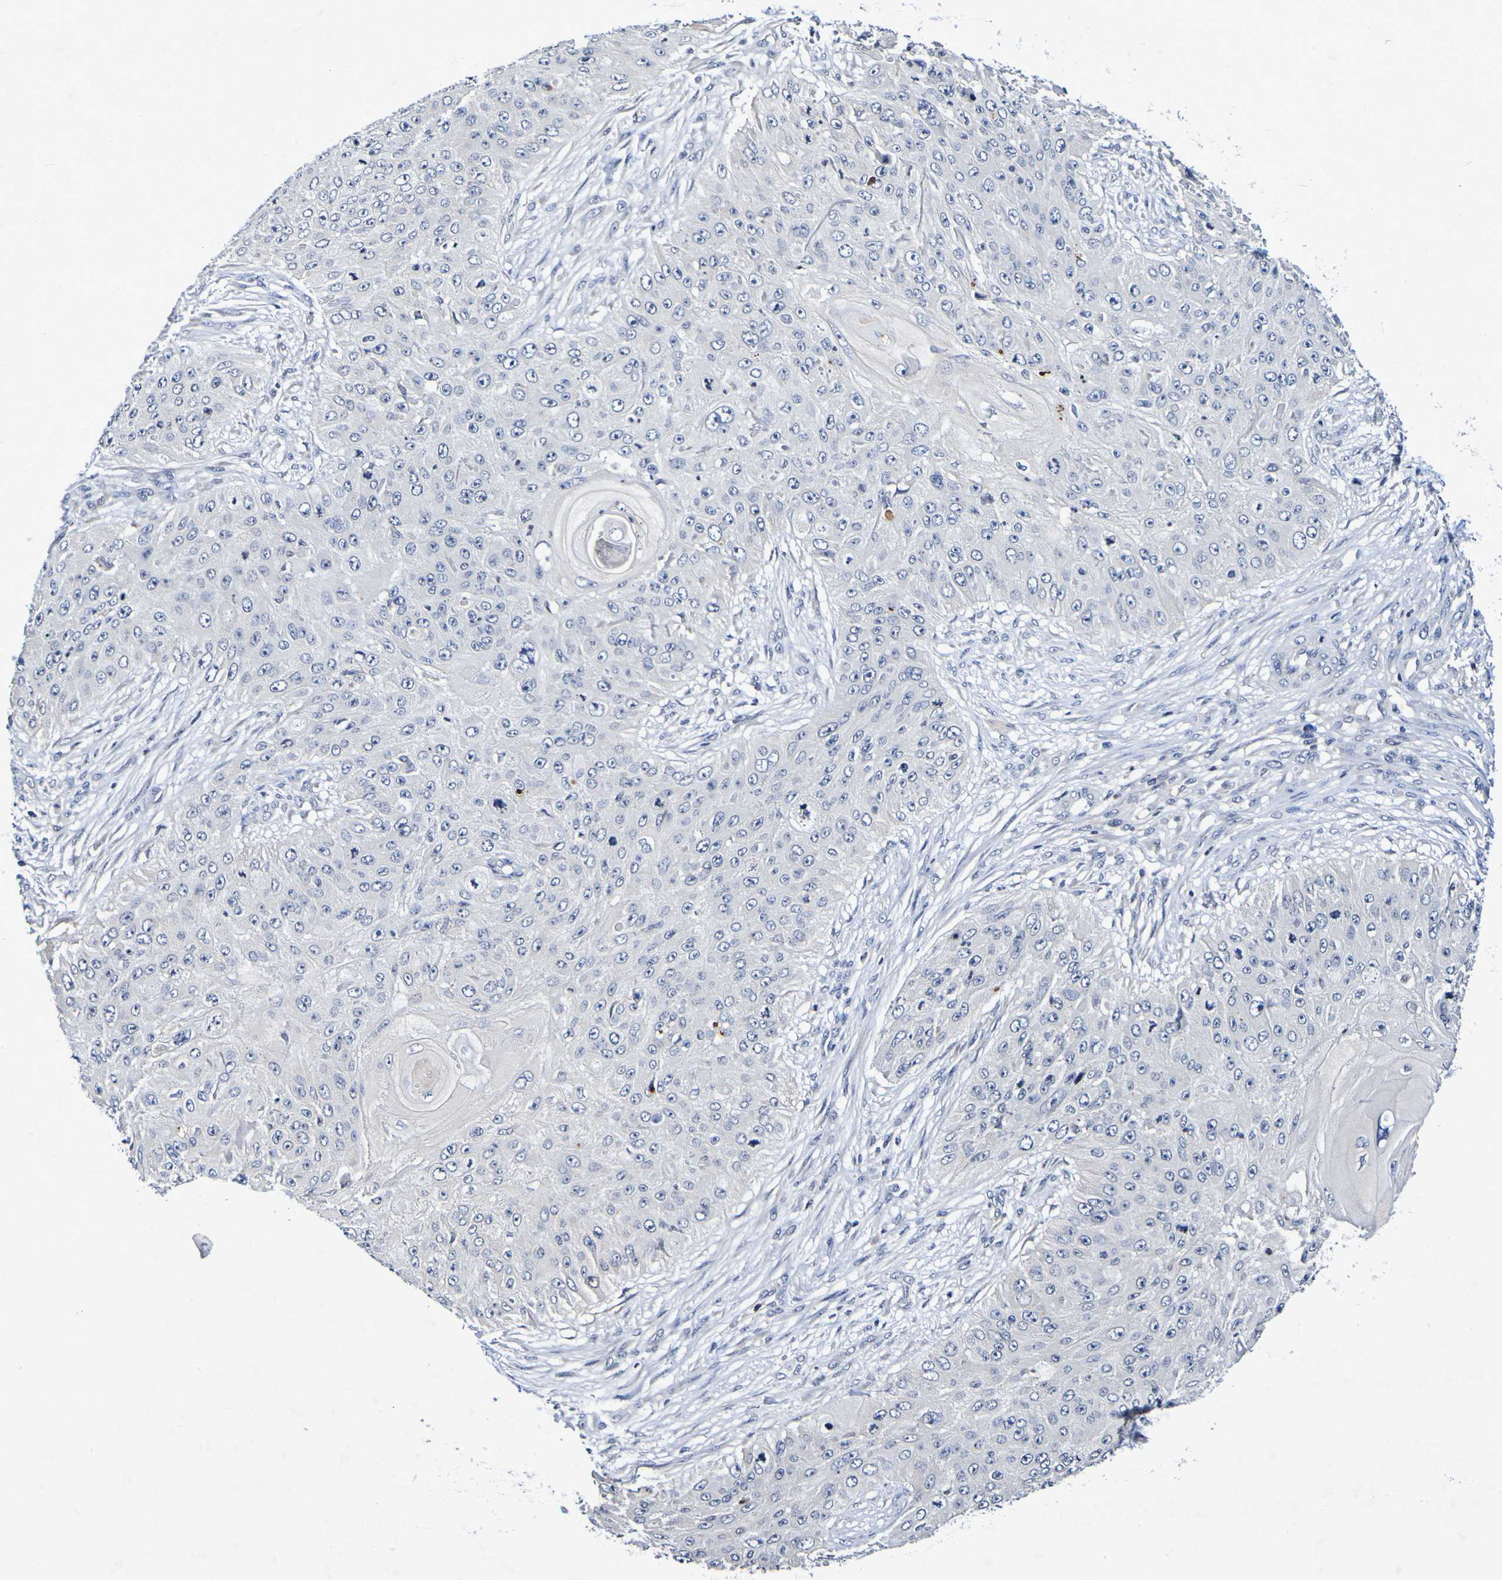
{"staining": {"intensity": "negative", "quantity": "none", "location": "none"}, "tissue": "skin cancer", "cell_type": "Tumor cells", "image_type": "cancer", "snomed": [{"axis": "morphology", "description": "Squamous cell carcinoma, NOS"}, {"axis": "topography", "description": "Skin"}], "caption": "Immunohistochemical staining of human squamous cell carcinoma (skin) displays no significant staining in tumor cells.", "gene": "PTP4A2", "patient": {"sex": "female", "age": 80}}